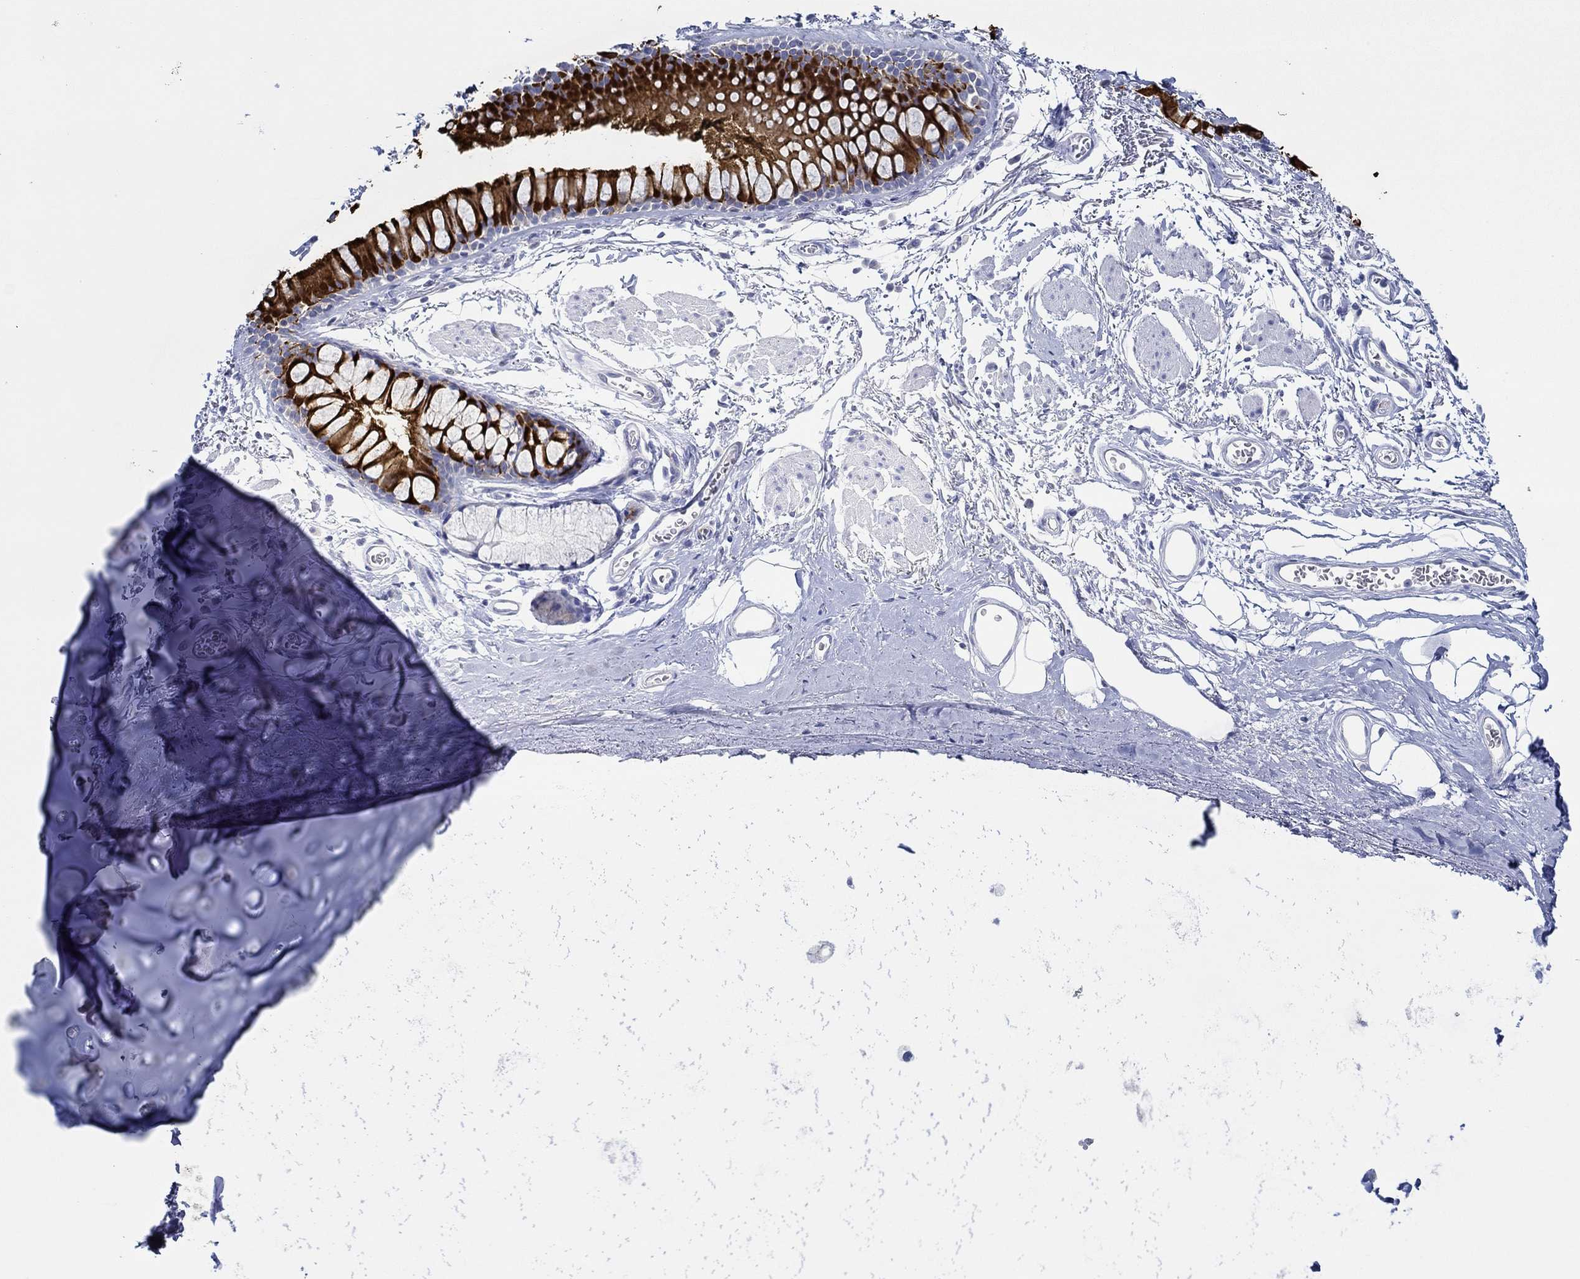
{"staining": {"intensity": "negative", "quantity": "none", "location": "none"}, "tissue": "adipose tissue", "cell_type": "Adipocytes", "image_type": "normal", "snomed": [{"axis": "morphology", "description": "Normal tissue, NOS"}, {"axis": "topography", "description": "Cartilage tissue"}, {"axis": "topography", "description": "Bronchus"}], "caption": "An IHC histopathology image of unremarkable adipose tissue is shown. There is no staining in adipocytes of adipose tissue.", "gene": "IGFBP6", "patient": {"sex": "female", "age": 79}}